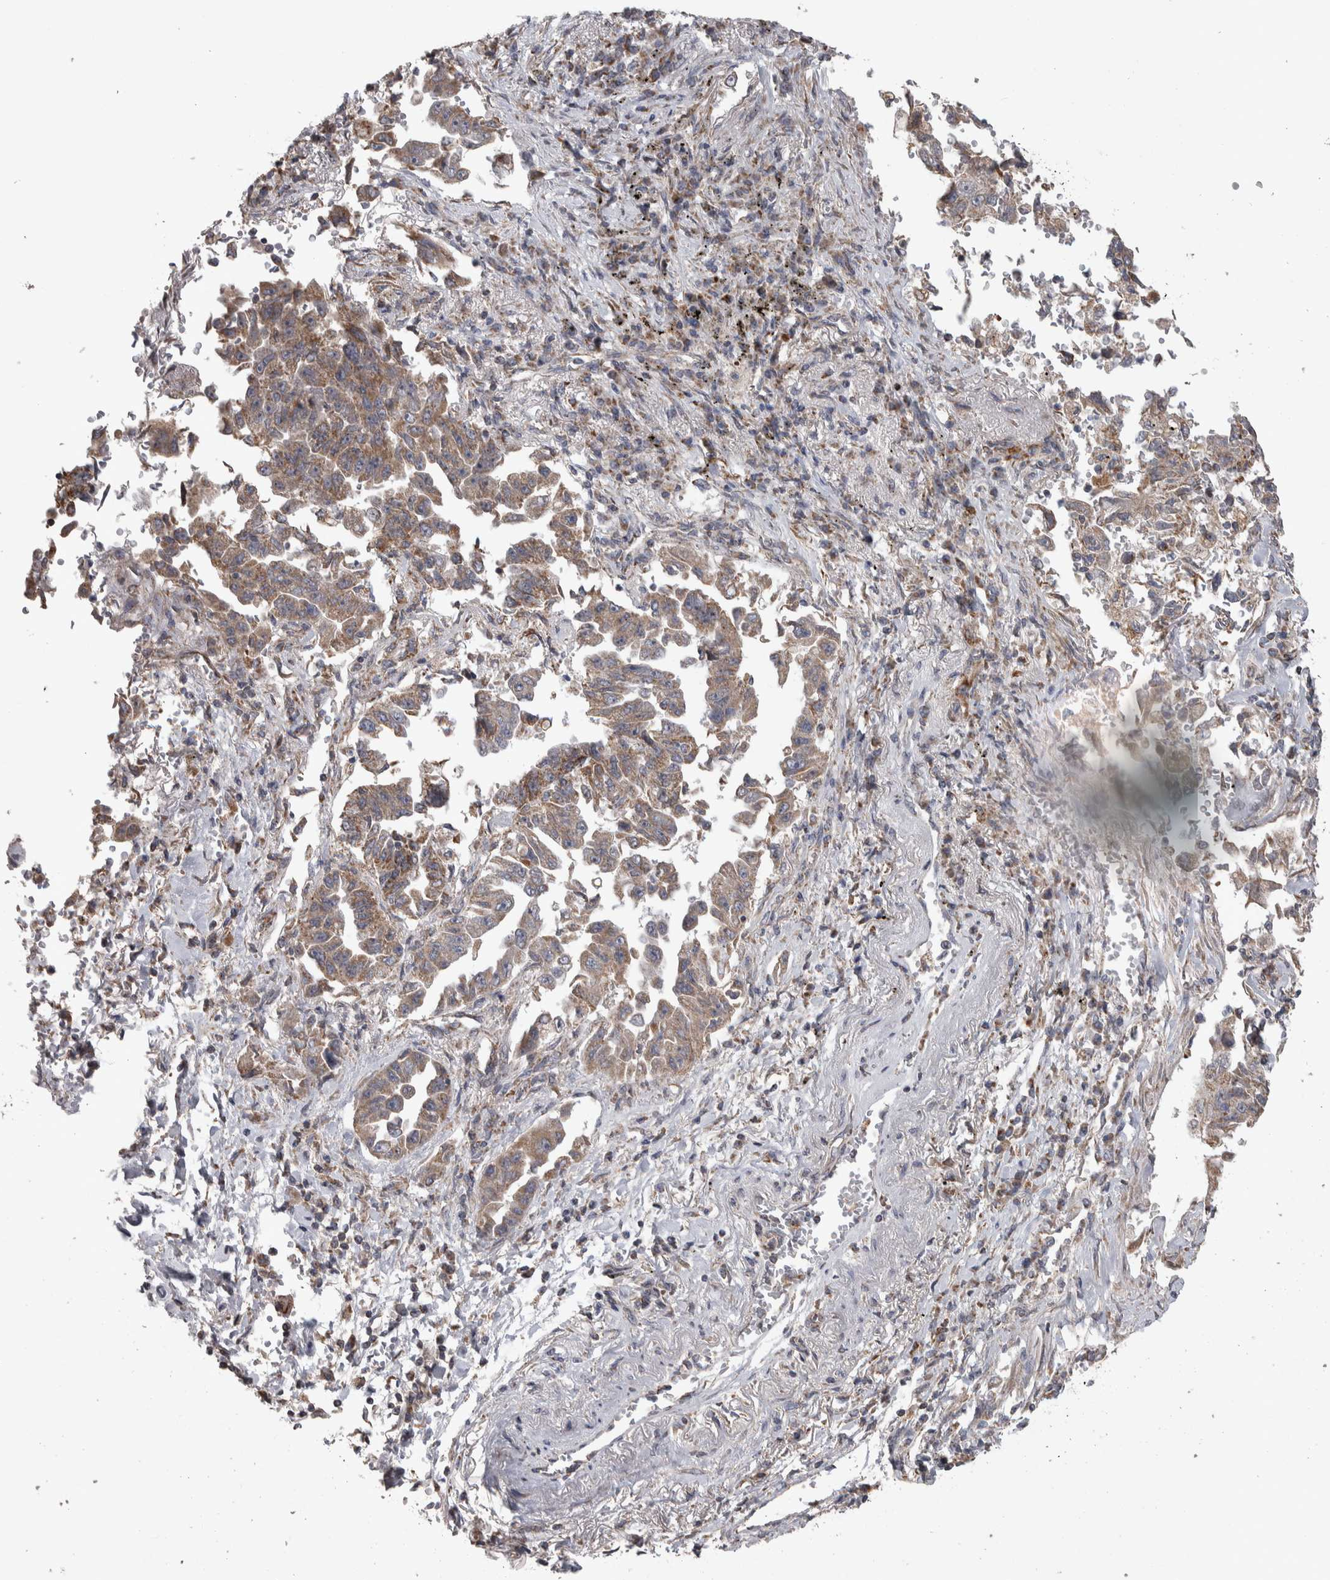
{"staining": {"intensity": "weak", "quantity": ">75%", "location": "cytoplasmic/membranous"}, "tissue": "lung cancer", "cell_type": "Tumor cells", "image_type": "cancer", "snomed": [{"axis": "morphology", "description": "Adenocarcinoma, NOS"}, {"axis": "topography", "description": "Lung"}], "caption": "This image exhibits IHC staining of adenocarcinoma (lung), with low weak cytoplasmic/membranous staining in approximately >75% of tumor cells.", "gene": "SCO1", "patient": {"sex": "female", "age": 51}}